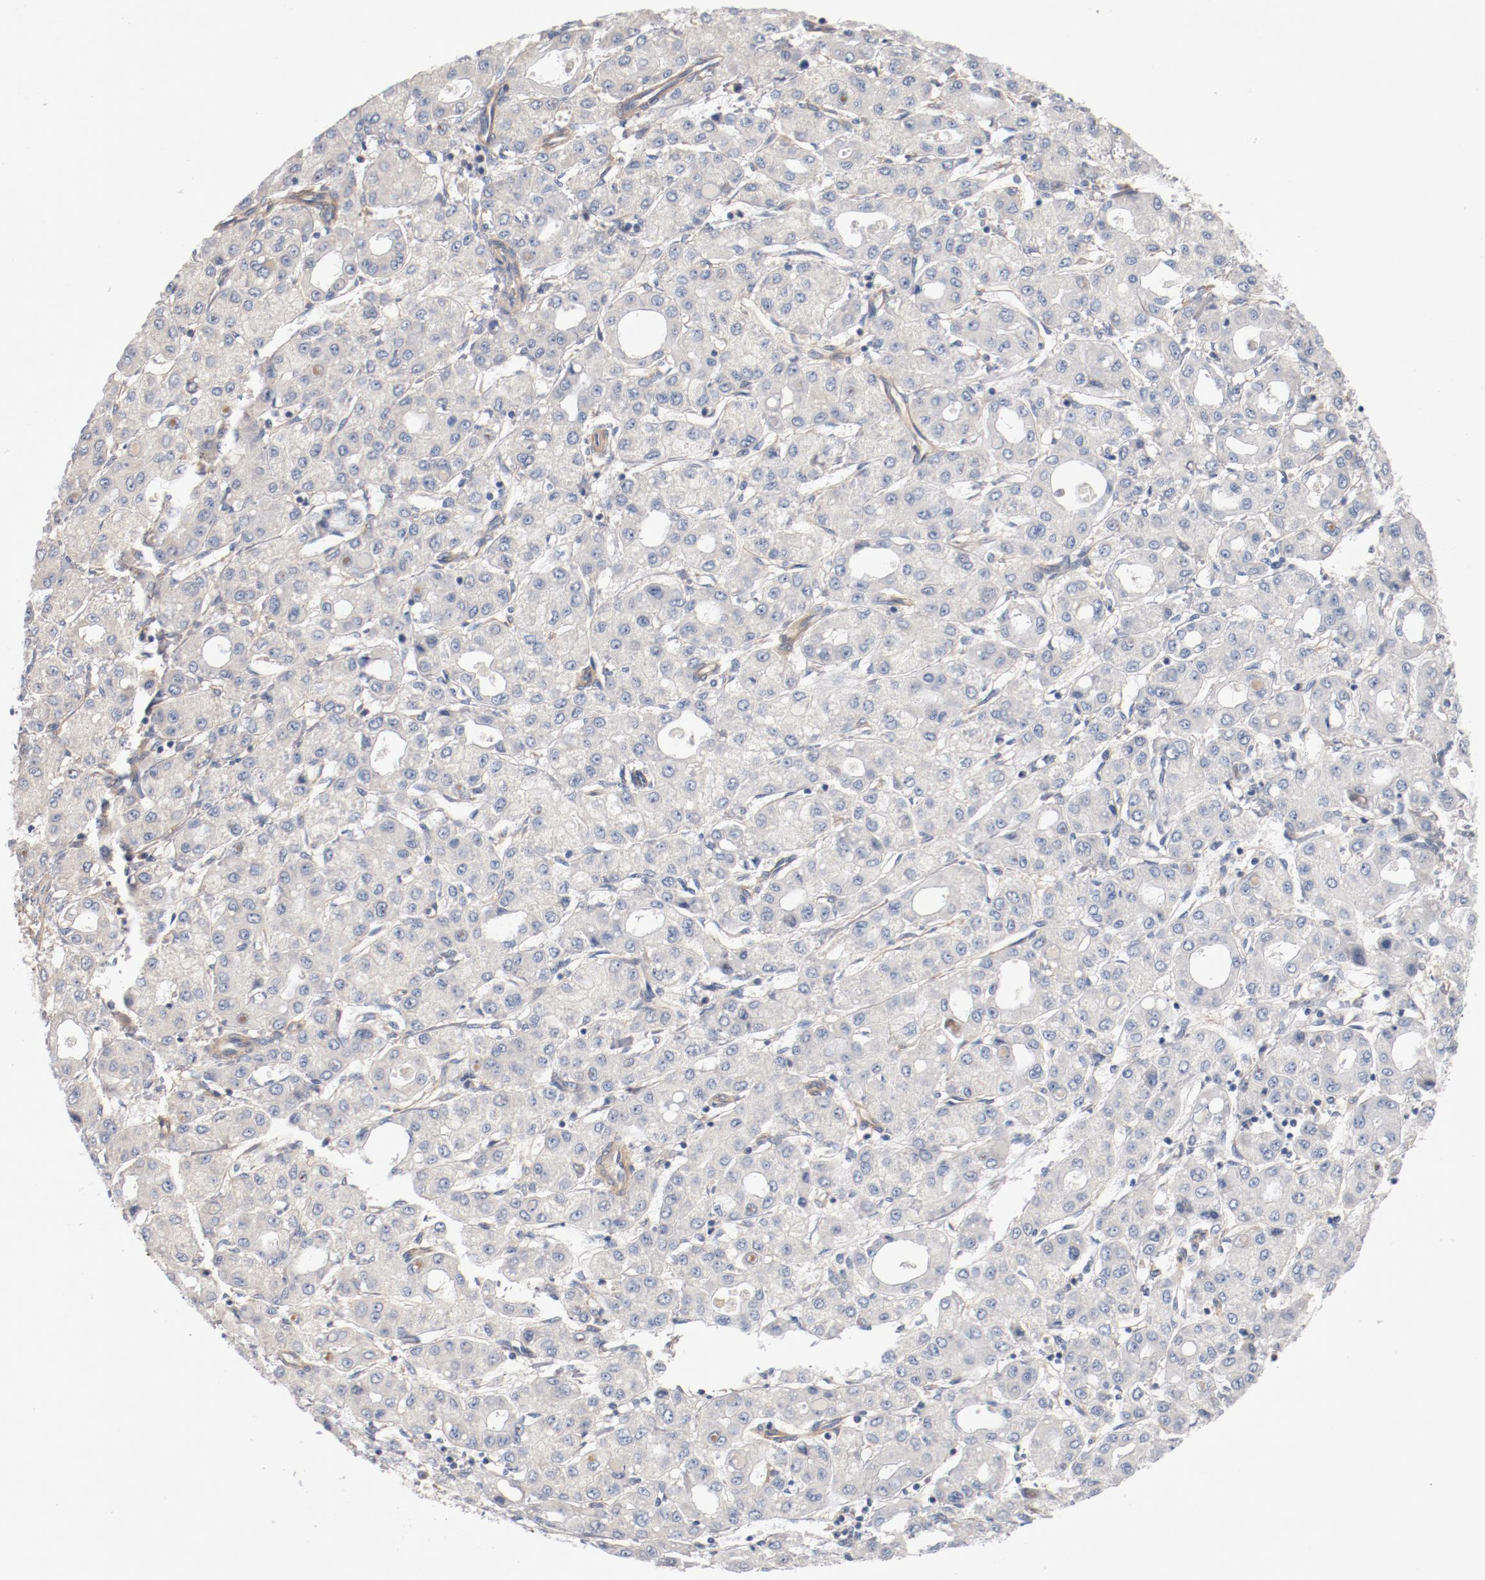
{"staining": {"intensity": "negative", "quantity": "none", "location": "none"}, "tissue": "liver cancer", "cell_type": "Tumor cells", "image_type": "cancer", "snomed": [{"axis": "morphology", "description": "Carcinoma, Hepatocellular, NOS"}, {"axis": "topography", "description": "Liver"}], "caption": "Histopathology image shows no significant protein expression in tumor cells of liver cancer (hepatocellular carcinoma).", "gene": "ILK", "patient": {"sex": "male", "age": 69}}